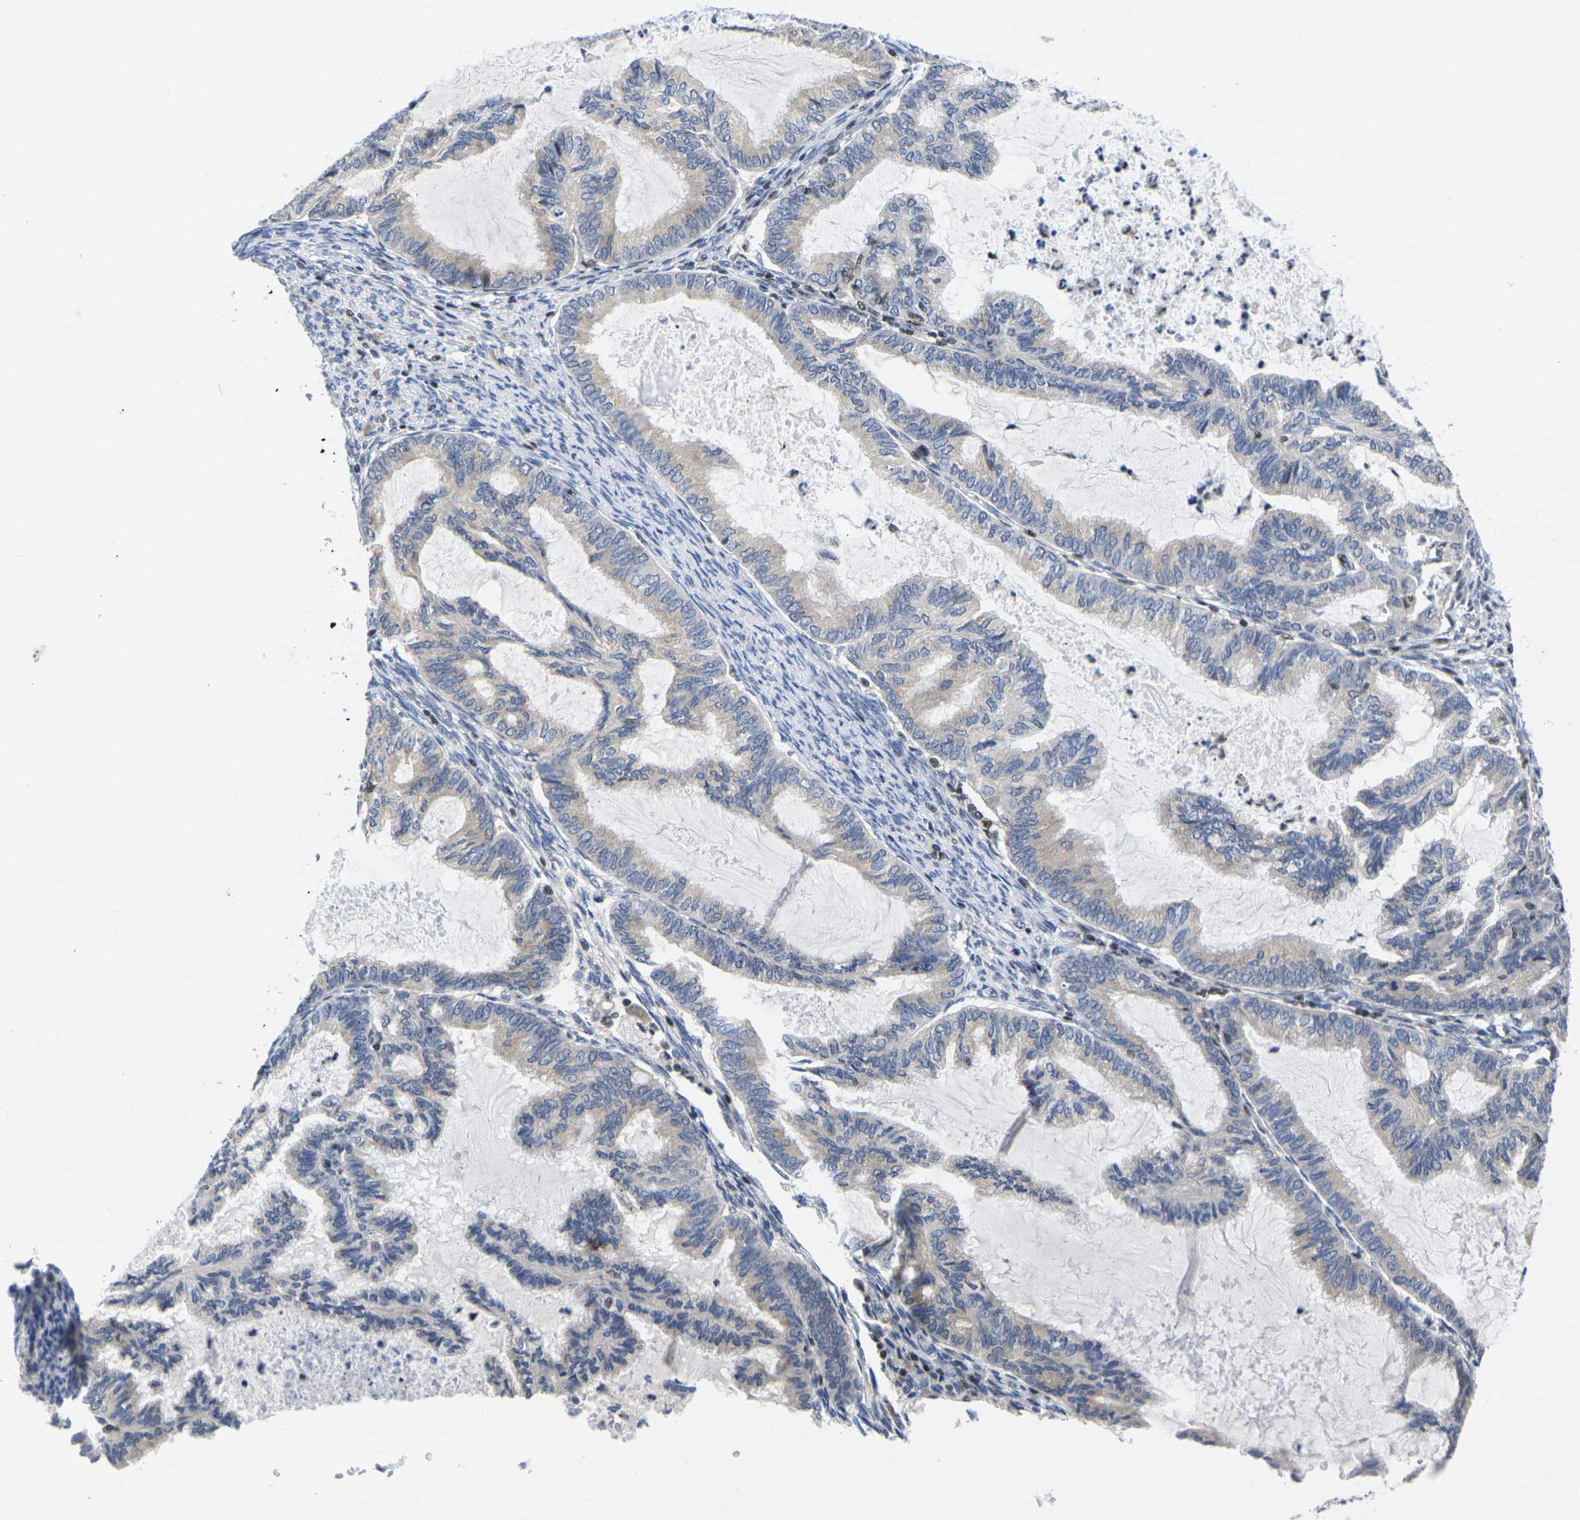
{"staining": {"intensity": "negative", "quantity": "none", "location": "none"}, "tissue": "cervical cancer", "cell_type": "Tumor cells", "image_type": "cancer", "snomed": [{"axis": "morphology", "description": "Normal tissue, NOS"}, {"axis": "morphology", "description": "Adenocarcinoma, NOS"}, {"axis": "topography", "description": "Cervix"}, {"axis": "topography", "description": "Endometrium"}], "caption": "Cervical cancer (adenocarcinoma) stained for a protein using immunohistochemistry (IHC) demonstrates no staining tumor cells.", "gene": "IKZF1", "patient": {"sex": "female", "age": 86}}